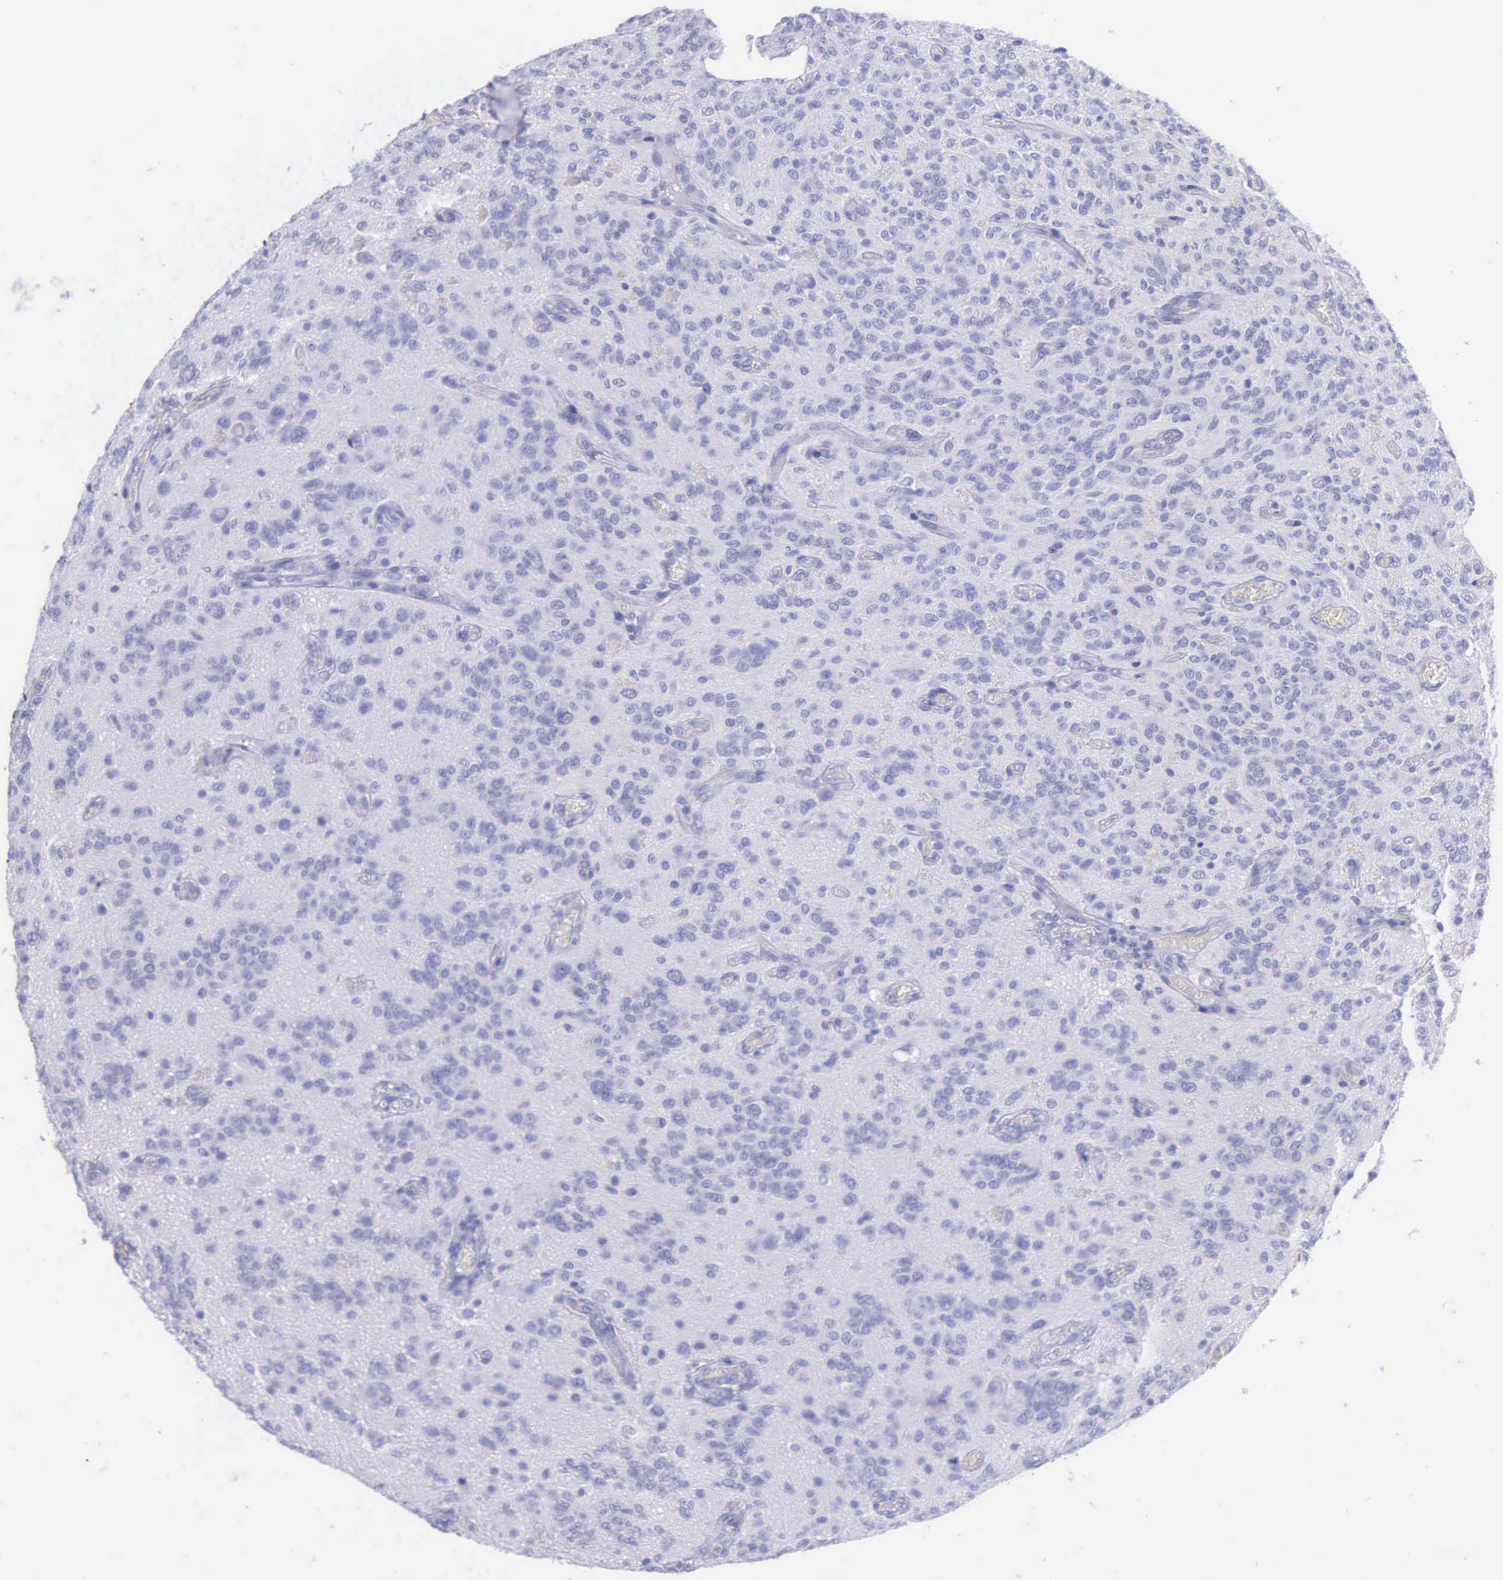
{"staining": {"intensity": "negative", "quantity": "none", "location": "none"}, "tissue": "glioma", "cell_type": "Tumor cells", "image_type": "cancer", "snomed": [{"axis": "morphology", "description": "Glioma, malignant, Low grade"}, {"axis": "topography", "description": "Brain"}], "caption": "Malignant glioma (low-grade) was stained to show a protein in brown. There is no significant expression in tumor cells. Nuclei are stained in blue.", "gene": "KLK3", "patient": {"sex": "female", "age": 15}}